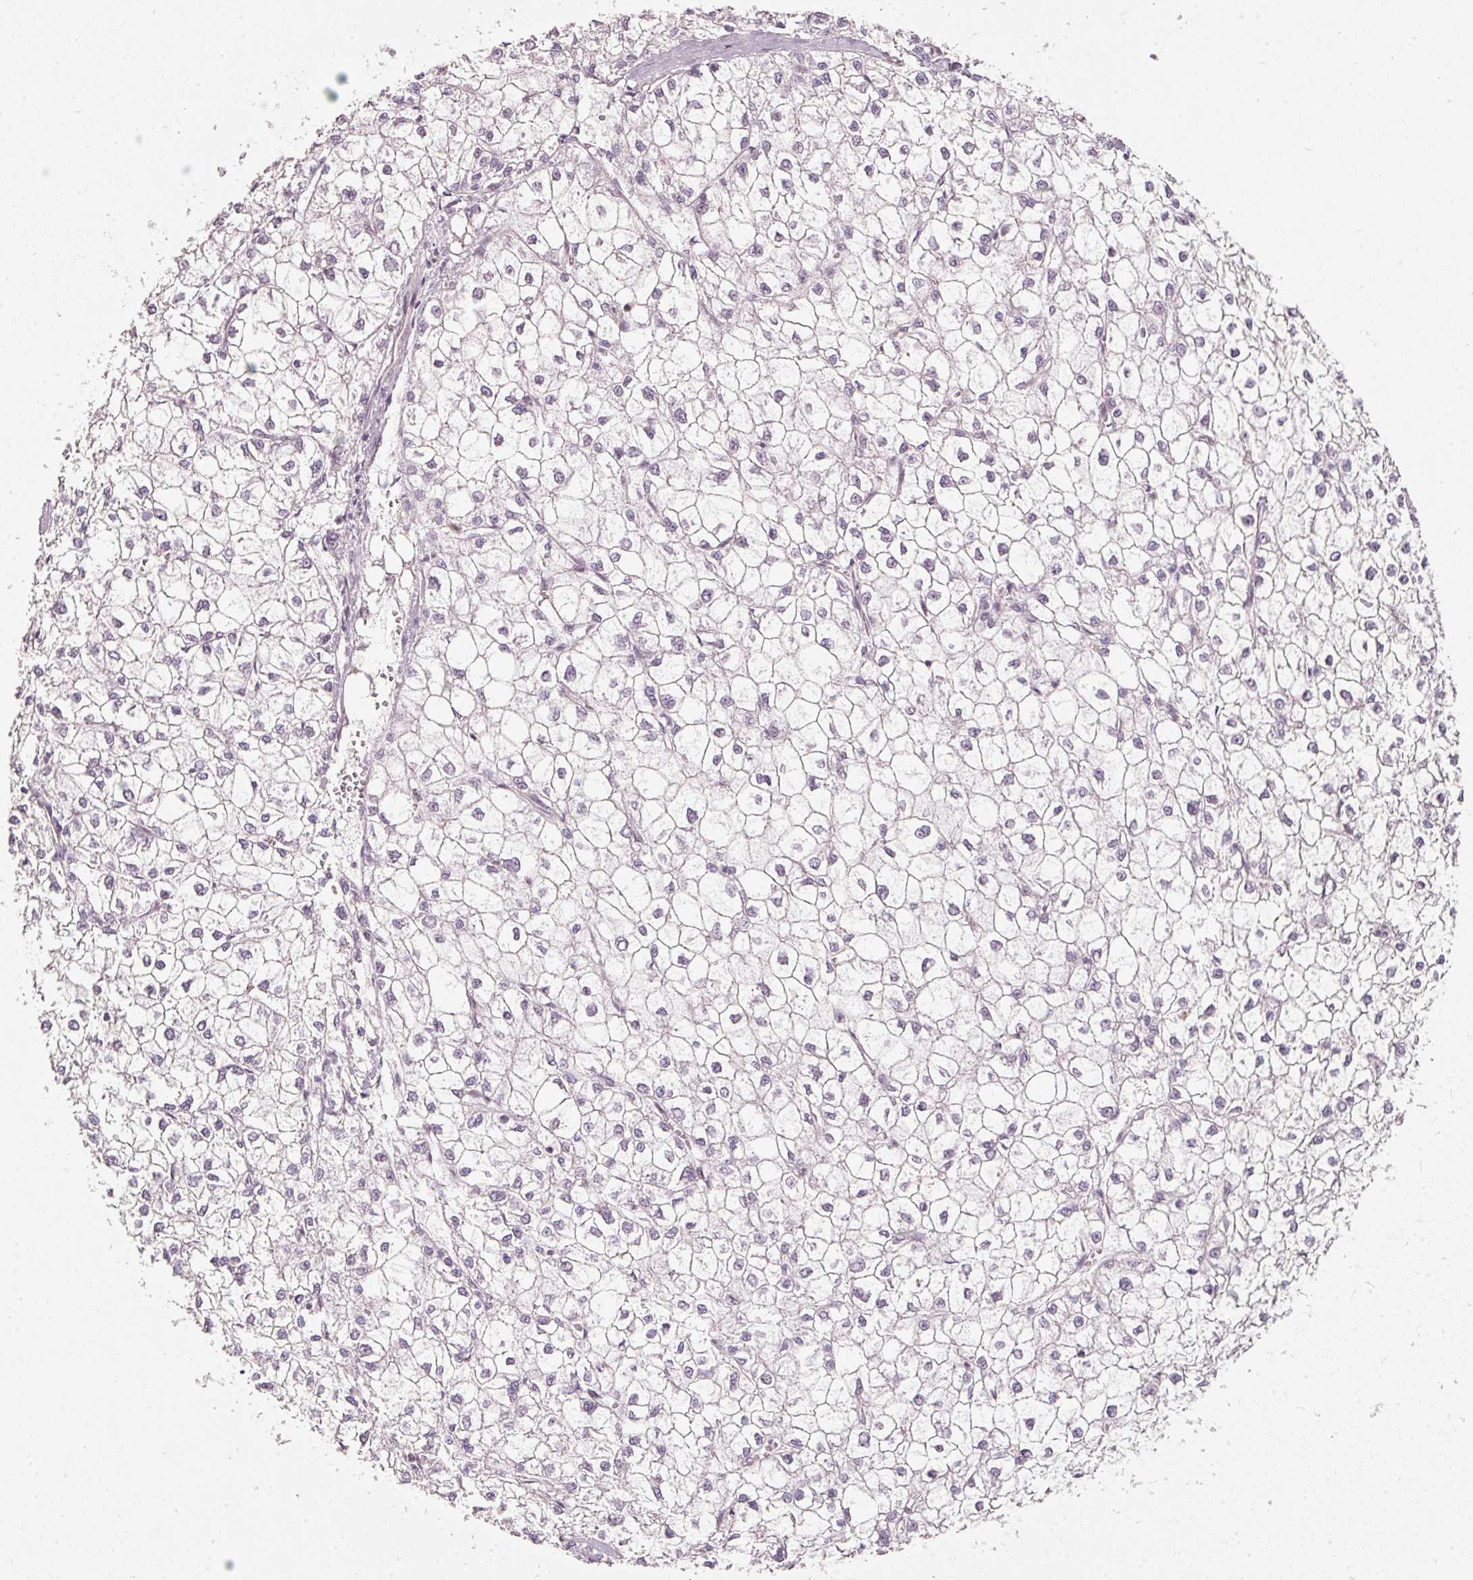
{"staining": {"intensity": "negative", "quantity": "none", "location": "none"}, "tissue": "liver cancer", "cell_type": "Tumor cells", "image_type": "cancer", "snomed": [{"axis": "morphology", "description": "Carcinoma, Hepatocellular, NOS"}, {"axis": "topography", "description": "Liver"}], "caption": "High magnification brightfield microscopy of liver hepatocellular carcinoma stained with DAB (brown) and counterstained with hematoxylin (blue): tumor cells show no significant positivity.", "gene": "MXRA8", "patient": {"sex": "female", "age": 43}}